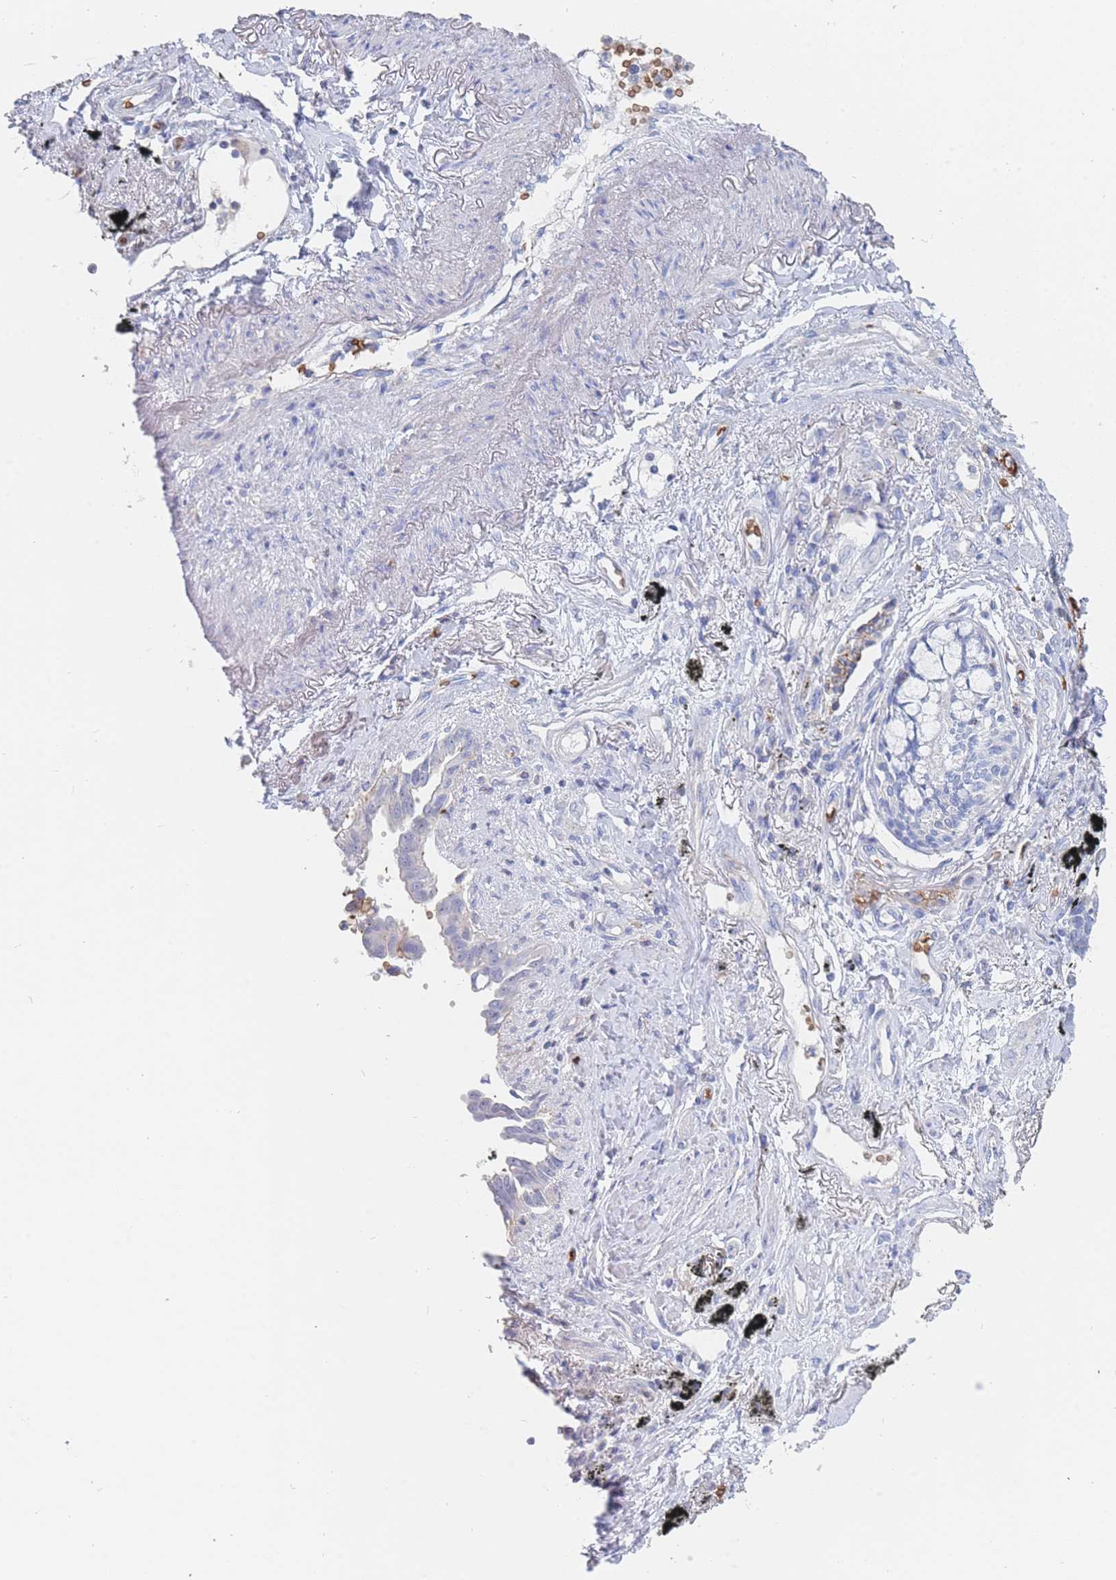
{"staining": {"intensity": "negative", "quantity": "none", "location": "none"}, "tissue": "lung cancer", "cell_type": "Tumor cells", "image_type": "cancer", "snomed": [{"axis": "morphology", "description": "Adenocarcinoma, NOS"}, {"axis": "topography", "description": "Lung"}], "caption": "The photomicrograph reveals no significant positivity in tumor cells of adenocarcinoma (lung).", "gene": "SLC2A1", "patient": {"sex": "male", "age": 67}}